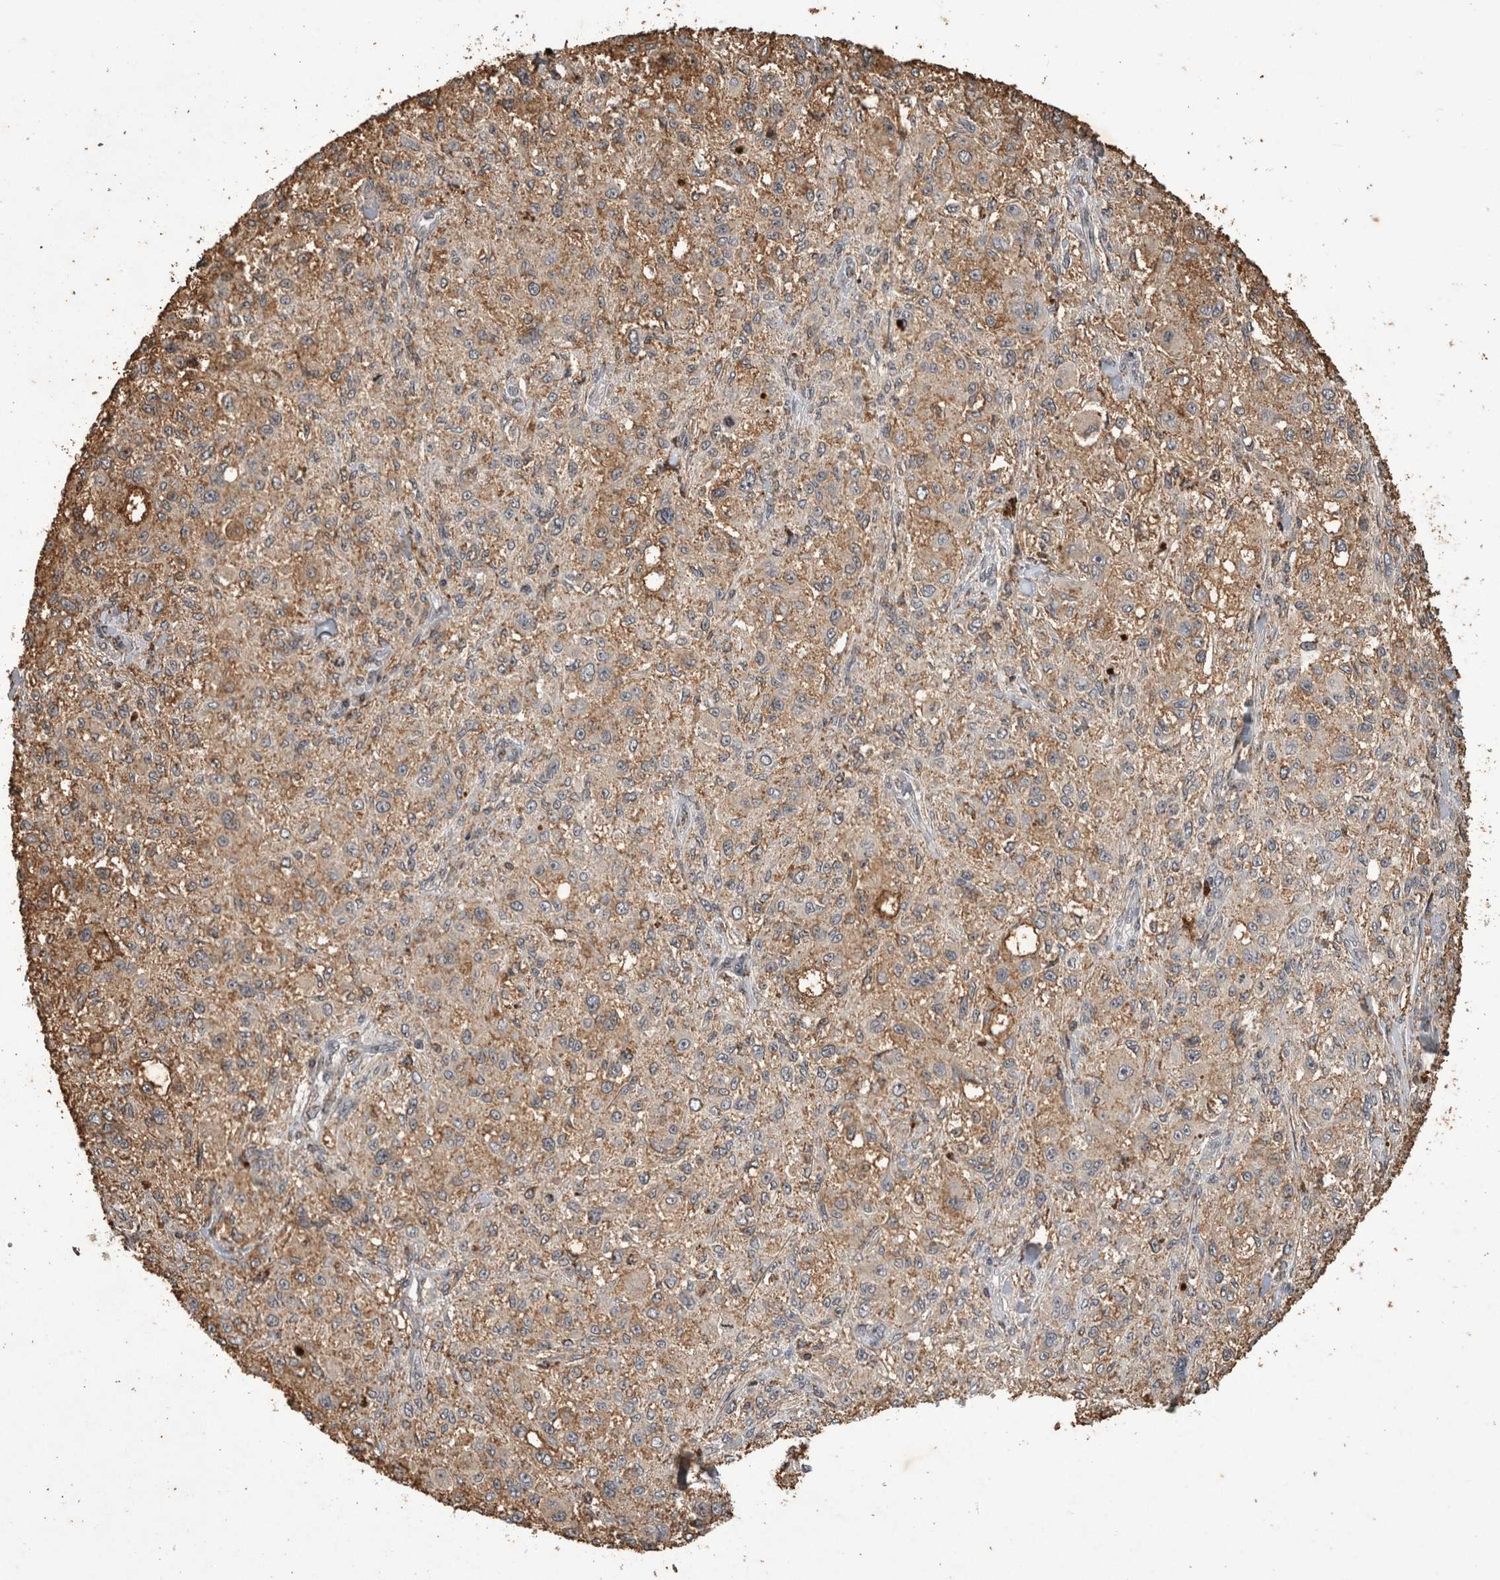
{"staining": {"intensity": "weak", "quantity": ">75%", "location": "cytoplasmic/membranous"}, "tissue": "melanoma", "cell_type": "Tumor cells", "image_type": "cancer", "snomed": [{"axis": "morphology", "description": "Necrosis, NOS"}, {"axis": "morphology", "description": "Malignant melanoma, NOS"}, {"axis": "topography", "description": "Skin"}], "caption": "Tumor cells show low levels of weak cytoplasmic/membranous staining in about >75% of cells in malignant melanoma.", "gene": "HRK", "patient": {"sex": "female", "age": 87}}